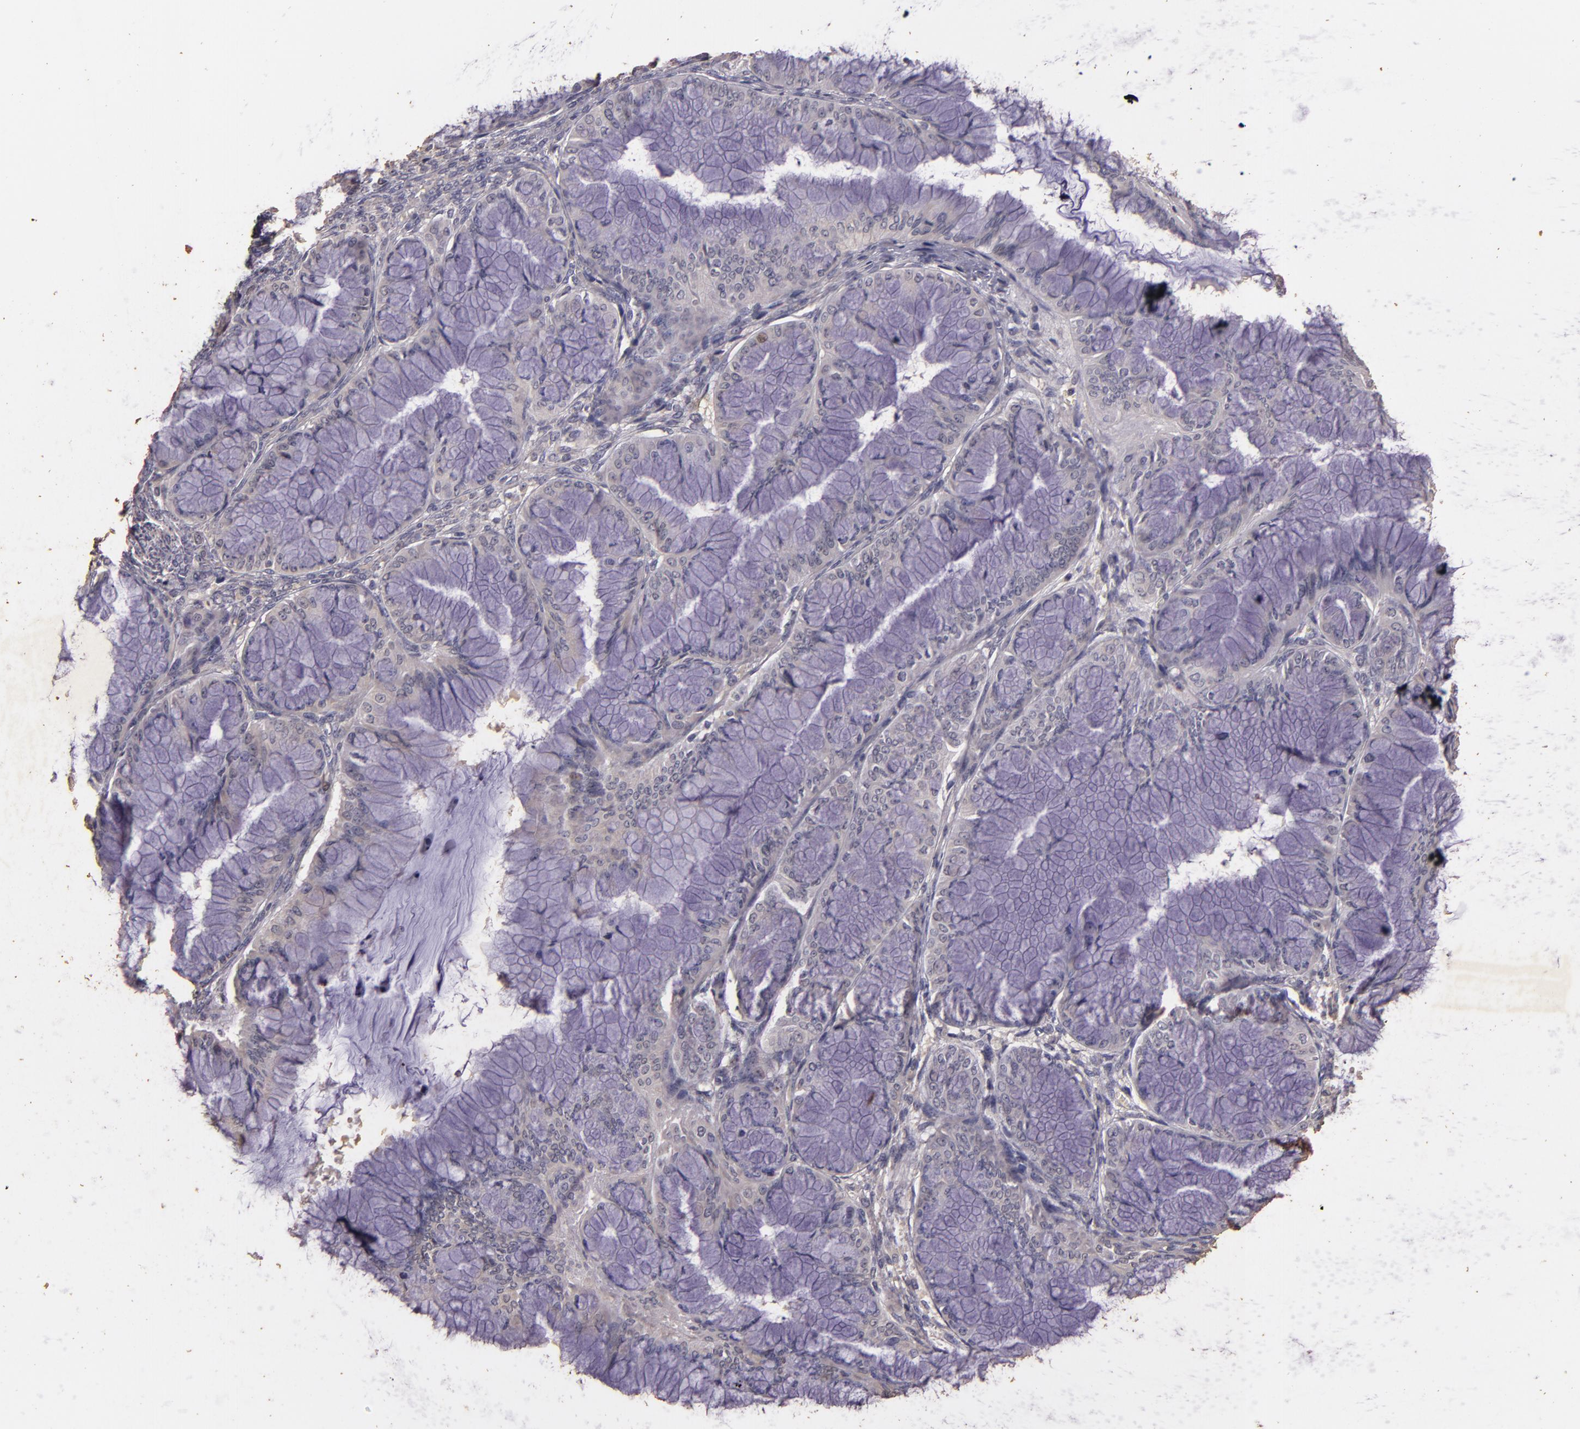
{"staining": {"intensity": "negative", "quantity": "none", "location": "none"}, "tissue": "ovarian cancer", "cell_type": "Tumor cells", "image_type": "cancer", "snomed": [{"axis": "morphology", "description": "Cystadenocarcinoma, mucinous, NOS"}, {"axis": "topography", "description": "Ovary"}], "caption": "Image shows no protein expression in tumor cells of ovarian mucinous cystadenocarcinoma tissue.", "gene": "BCL2L13", "patient": {"sex": "female", "age": 63}}